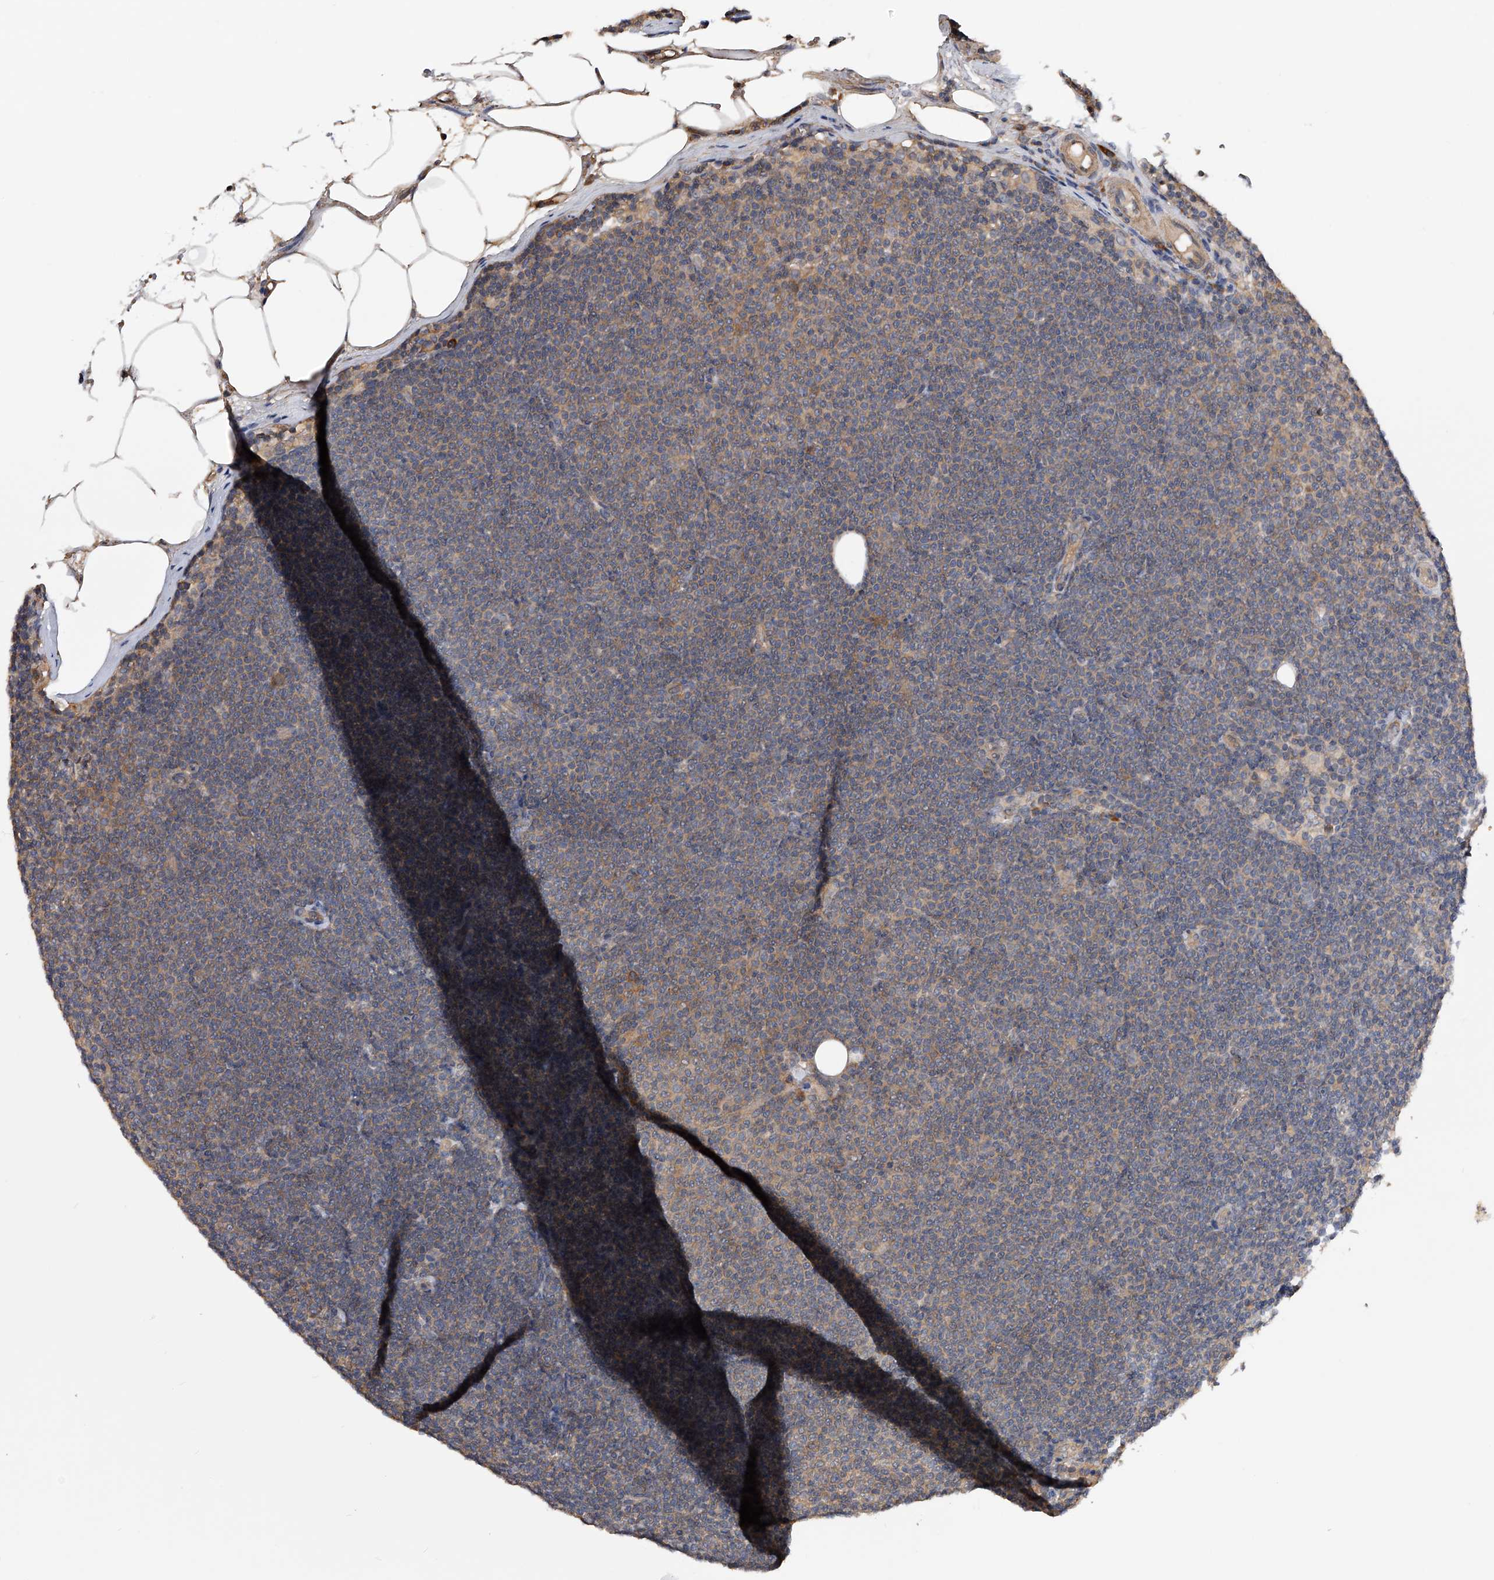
{"staining": {"intensity": "weak", "quantity": "<25%", "location": "cytoplasmic/membranous"}, "tissue": "lymphoma", "cell_type": "Tumor cells", "image_type": "cancer", "snomed": [{"axis": "morphology", "description": "Malignant lymphoma, non-Hodgkin's type, Low grade"}, {"axis": "topography", "description": "Lymph node"}], "caption": "This is an immunohistochemistry micrograph of malignant lymphoma, non-Hodgkin's type (low-grade). There is no expression in tumor cells.", "gene": "CFAP298", "patient": {"sex": "female", "age": 53}}